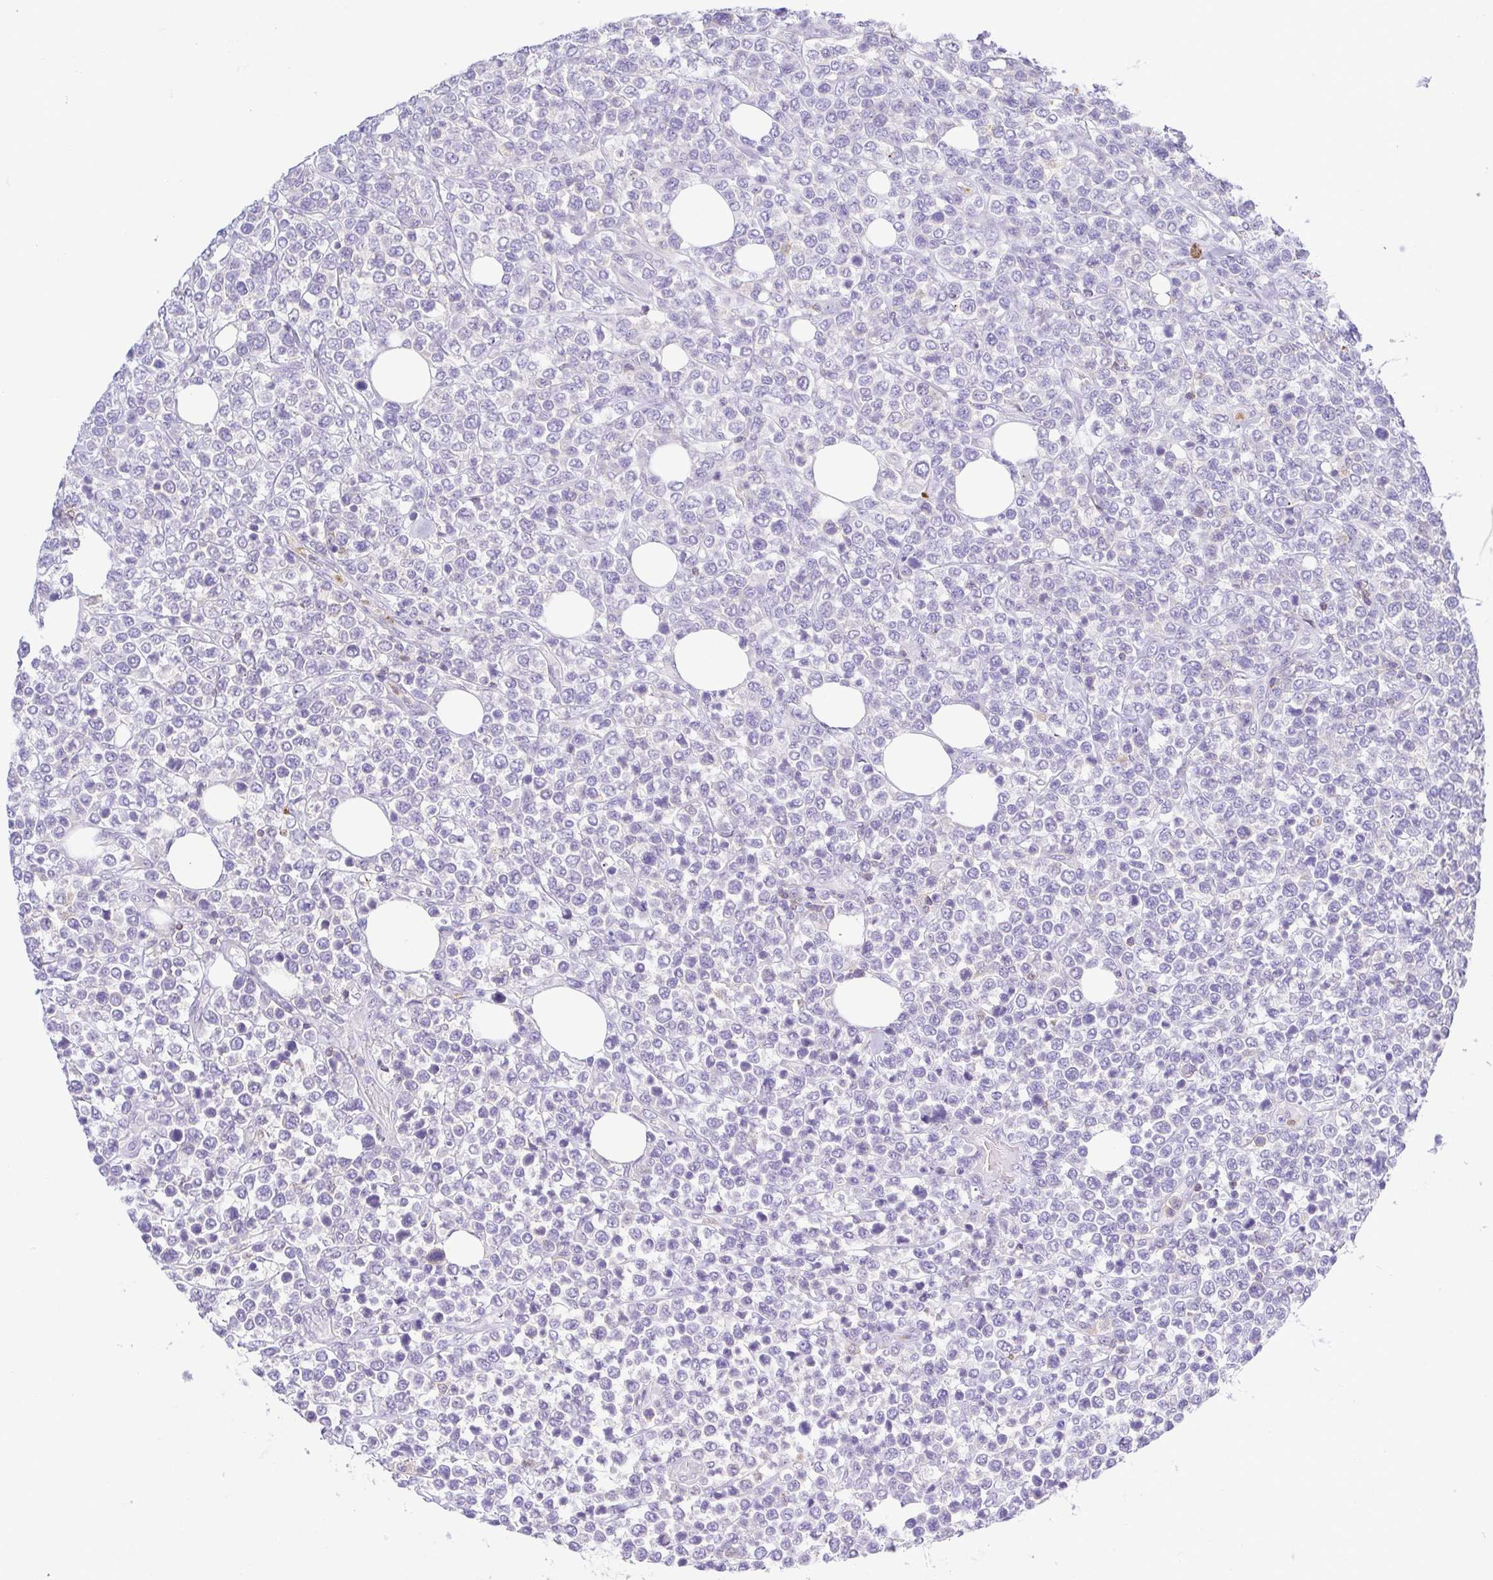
{"staining": {"intensity": "negative", "quantity": "none", "location": "none"}, "tissue": "lymphoma", "cell_type": "Tumor cells", "image_type": "cancer", "snomed": [{"axis": "morphology", "description": "Malignant lymphoma, non-Hodgkin's type, High grade"}, {"axis": "topography", "description": "Soft tissue"}], "caption": "High magnification brightfield microscopy of lymphoma stained with DAB (3,3'-diaminobenzidine) (brown) and counterstained with hematoxylin (blue): tumor cells show no significant expression. The staining is performed using DAB (3,3'-diaminobenzidine) brown chromogen with nuclei counter-stained in using hematoxylin.", "gene": "PGLYRP1", "patient": {"sex": "female", "age": 56}}